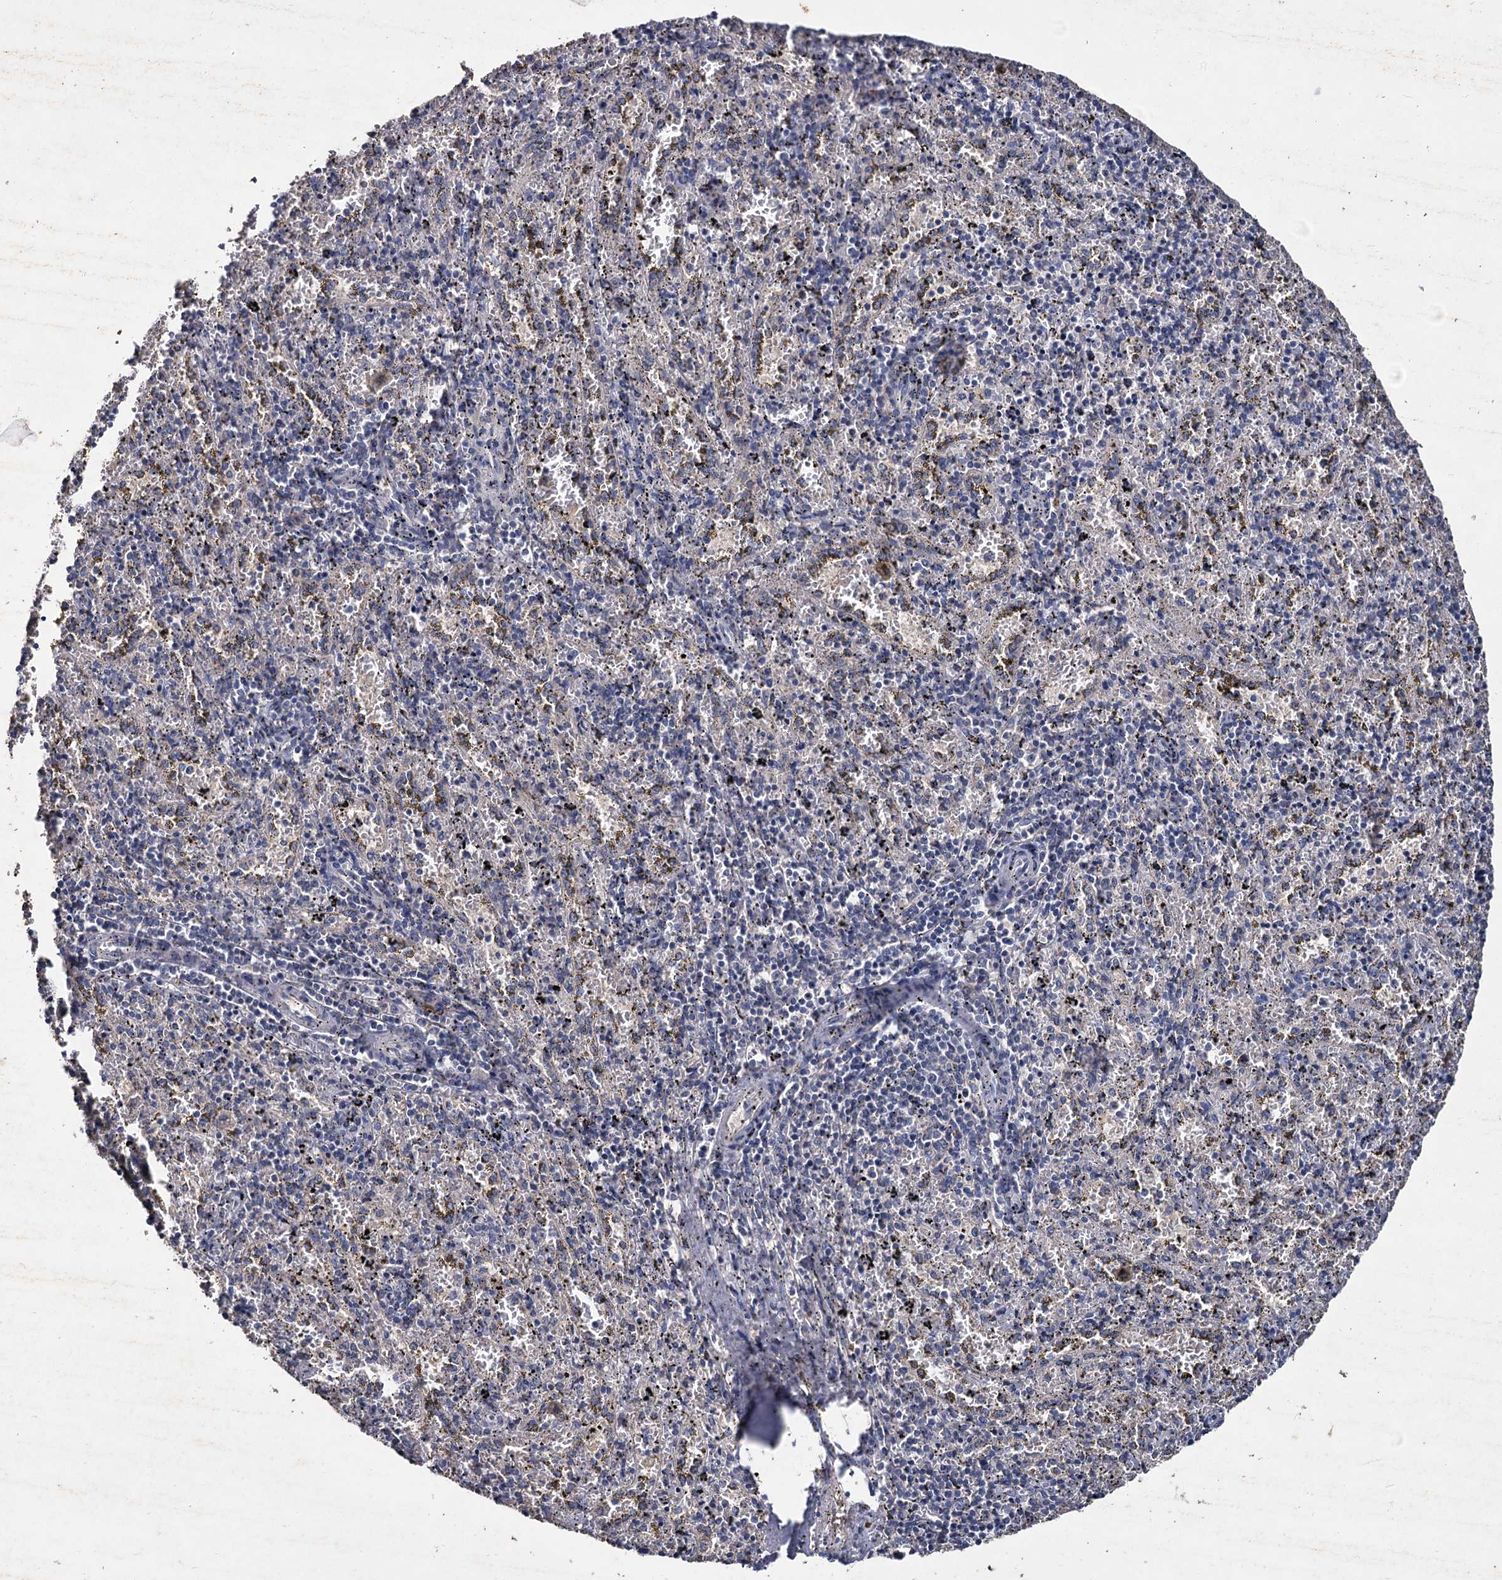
{"staining": {"intensity": "negative", "quantity": "none", "location": "none"}, "tissue": "spleen", "cell_type": "Cells in red pulp", "image_type": "normal", "snomed": [{"axis": "morphology", "description": "Normal tissue, NOS"}, {"axis": "topography", "description": "Spleen"}], "caption": "DAB (3,3'-diaminobenzidine) immunohistochemical staining of normal spleen exhibits no significant staining in cells in red pulp. (Immunohistochemistry (ihc), brightfield microscopy, high magnification).", "gene": "ATP9A", "patient": {"sex": "male", "age": 11}}